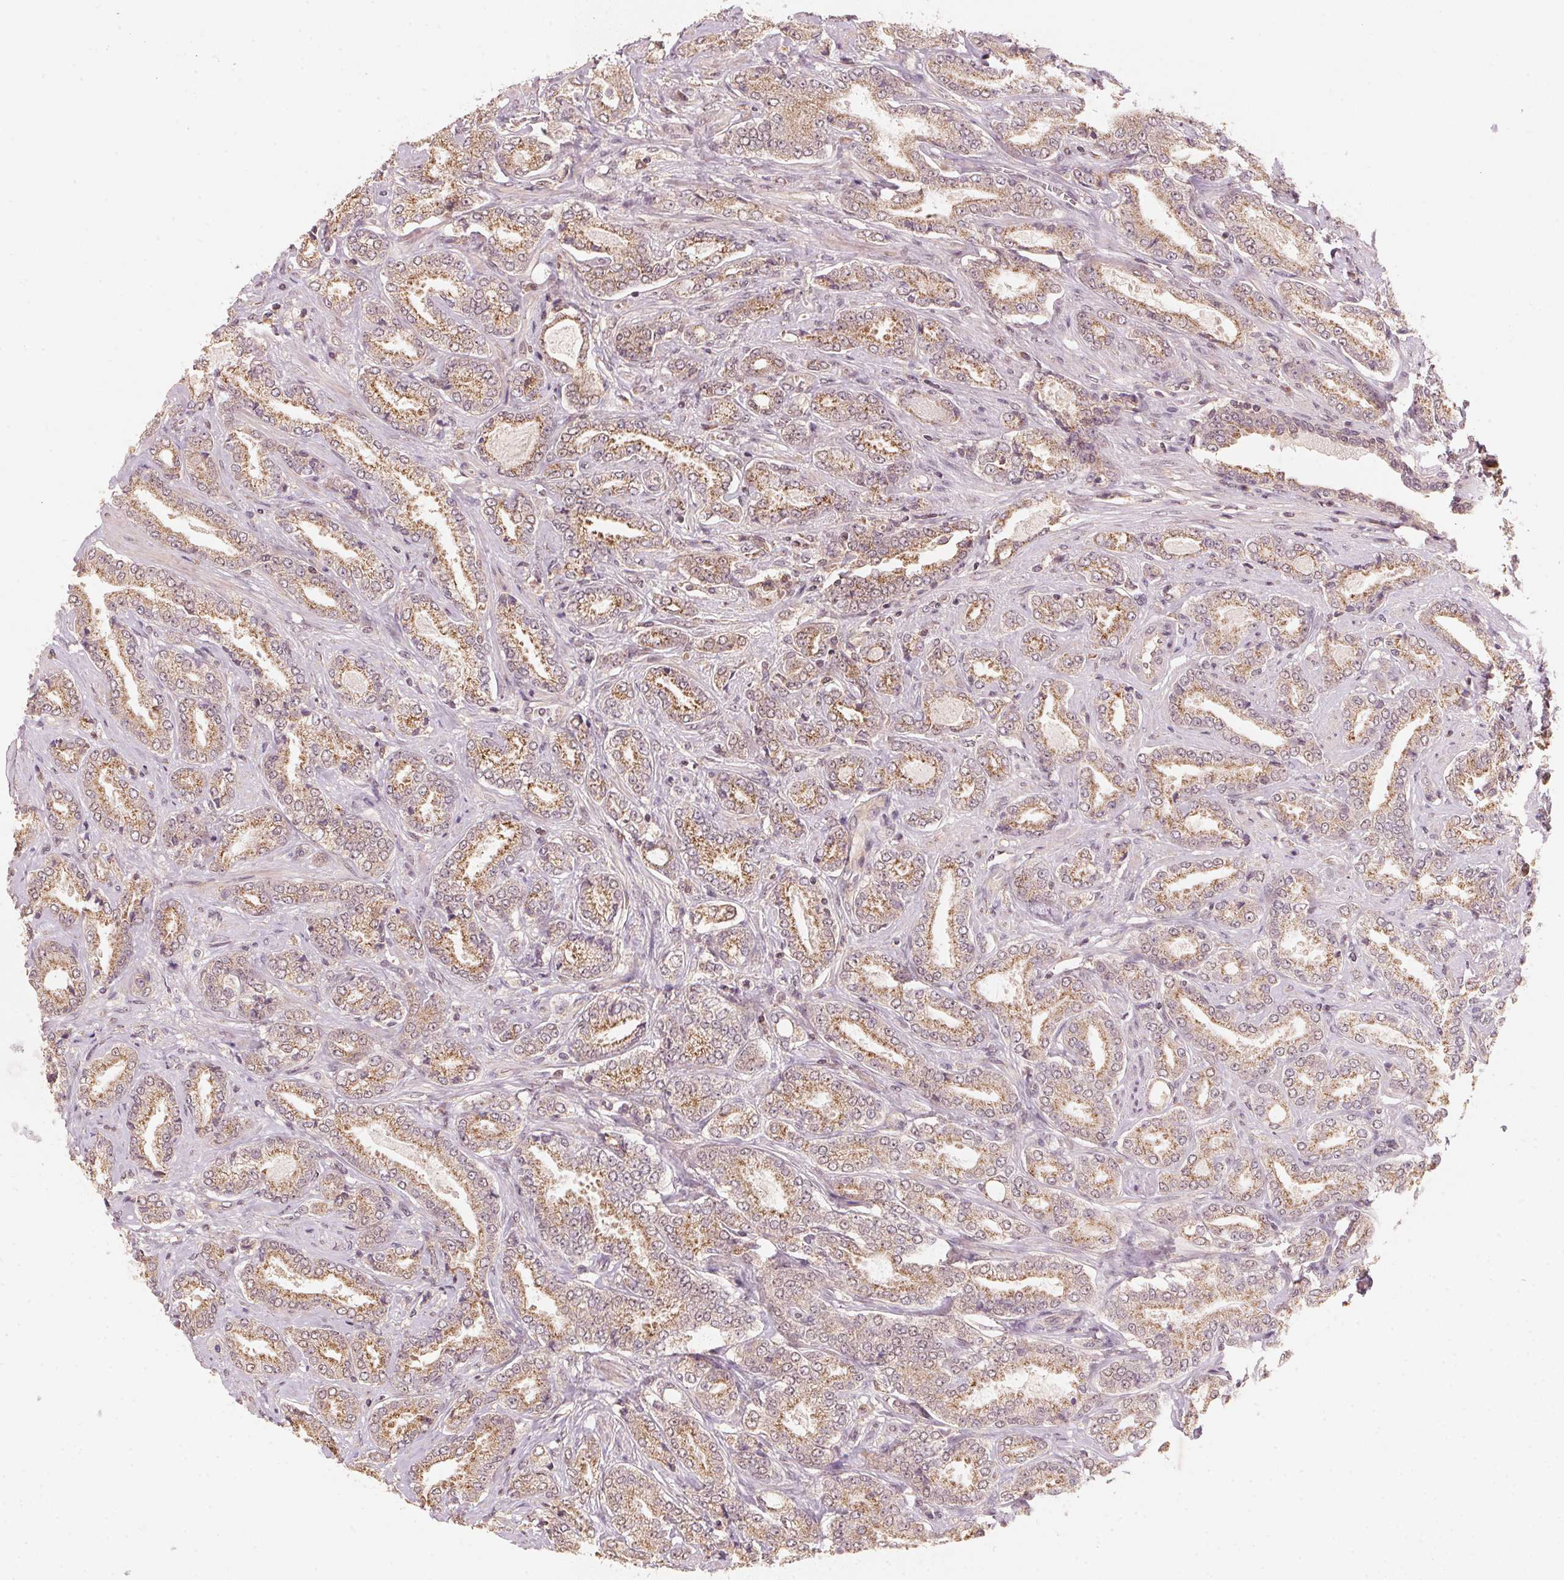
{"staining": {"intensity": "moderate", "quantity": ">75%", "location": "cytoplasmic/membranous"}, "tissue": "prostate cancer", "cell_type": "Tumor cells", "image_type": "cancer", "snomed": [{"axis": "morphology", "description": "Adenocarcinoma, NOS"}, {"axis": "topography", "description": "Prostate"}], "caption": "Tumor cells exhibit medium levels of moderate cytoplasmic/membranous positivity in approximately >75% of cells in human prostate cancer (adenocarcinoma). Using DAB (brown) and hematoxylin (blue) stains, captured at high magnification using brightfield microscopy.", "gene": "C2orf73", "patient": {"sex": "male", "age": 64}}